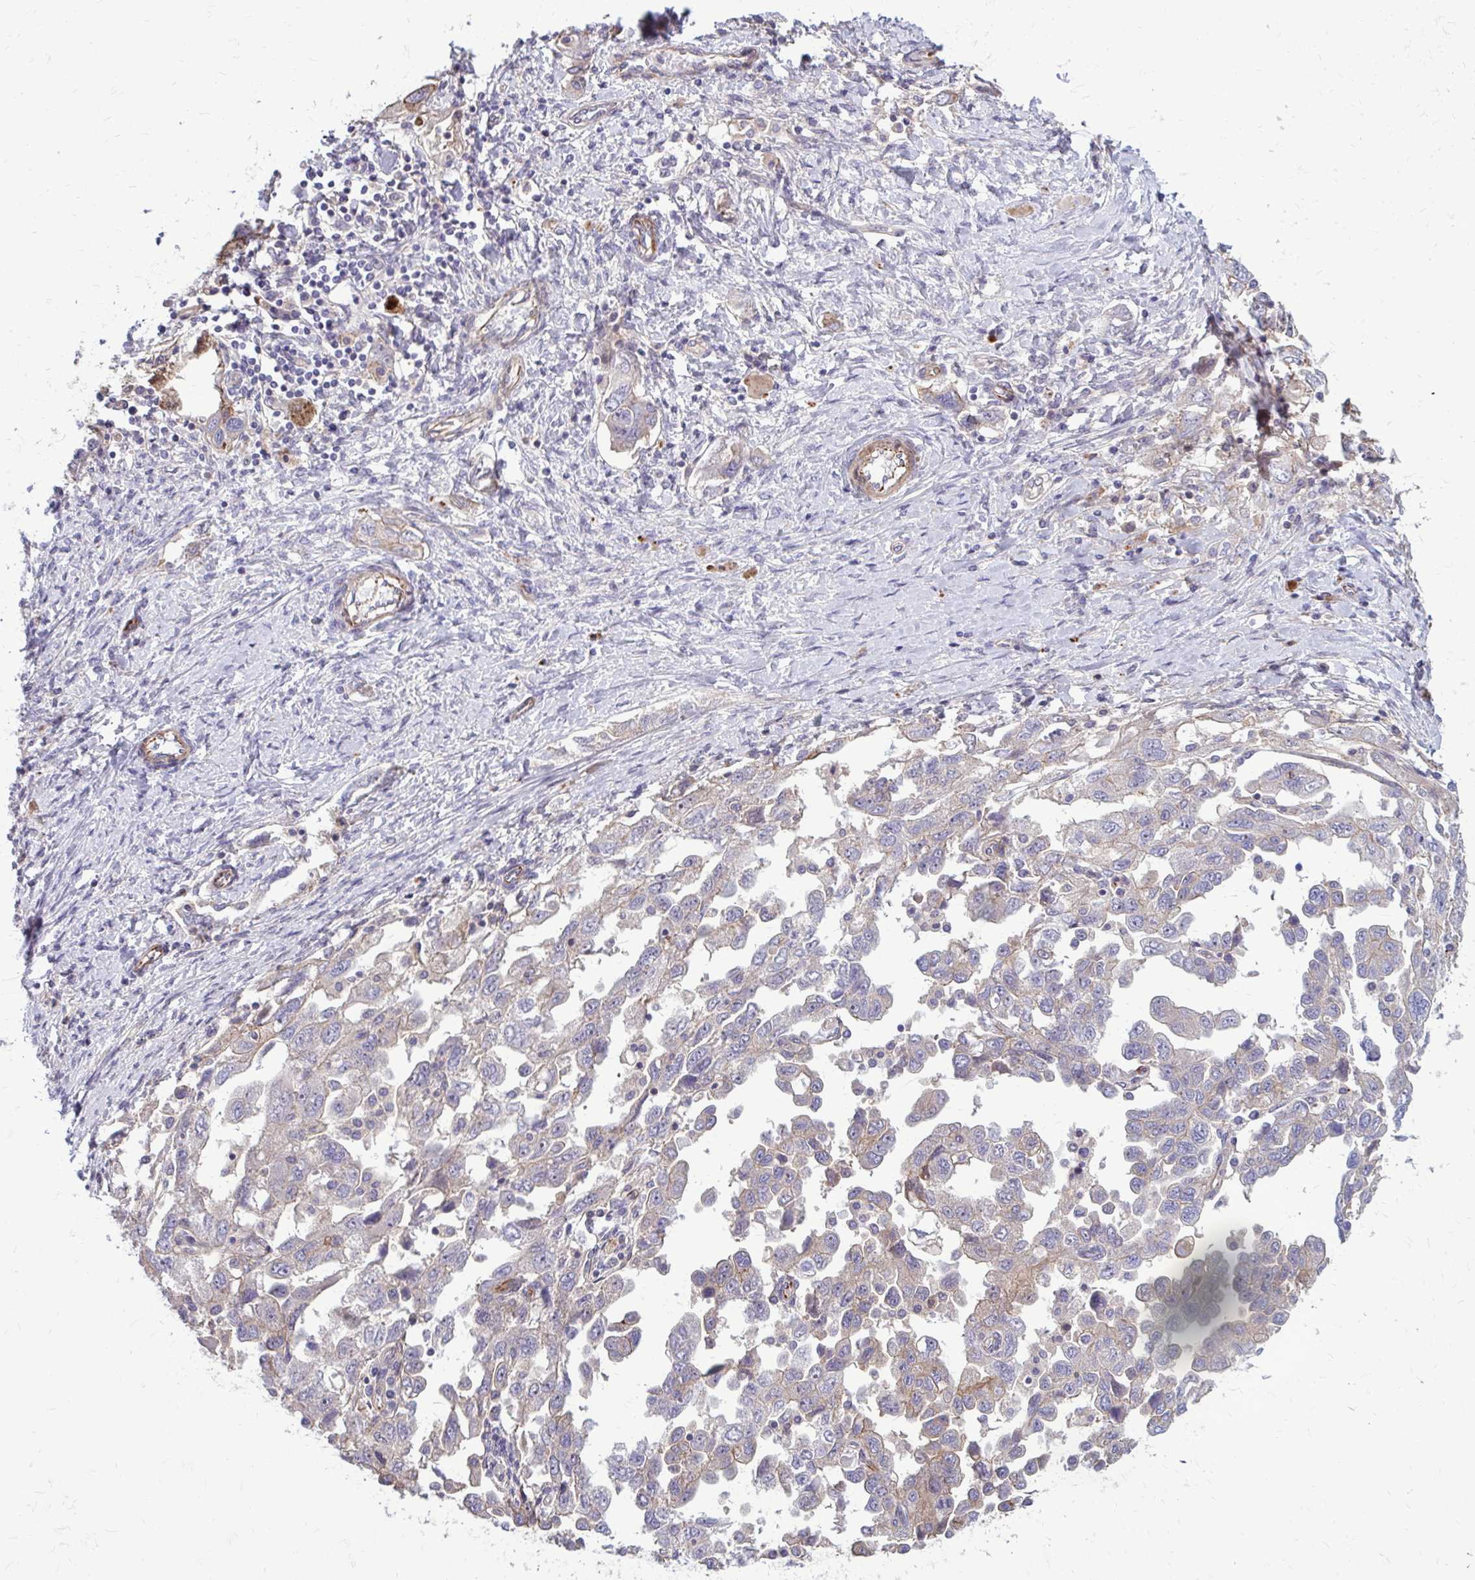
{"staining": {"intensity": "negative", "quantity": "none", "location": "none"}, "tissue": "ovarian cancer", "cell_type": "Tumor cells", "image_type": "cancer", "snomed": [{"axis": "morphology", "description": "Carcinoma, NOS"}, {"axis": "morphology", "description": "Cystadenocarcinoma, serous, NOS"}, {"axis": "topography", "description": "Ovary"}], "caption": "Immunohistochemistry of ovarian cancer (serous cystadenocarcinoma) reveals no staining in tumor cells. The staining is performed using DAB (3,3'-diaminobenzidine) brown chromogen with nuclei counter-stained in using hematoxylin.", "gene": "FAP", "patient": {"sex": "female", "age": 69}}